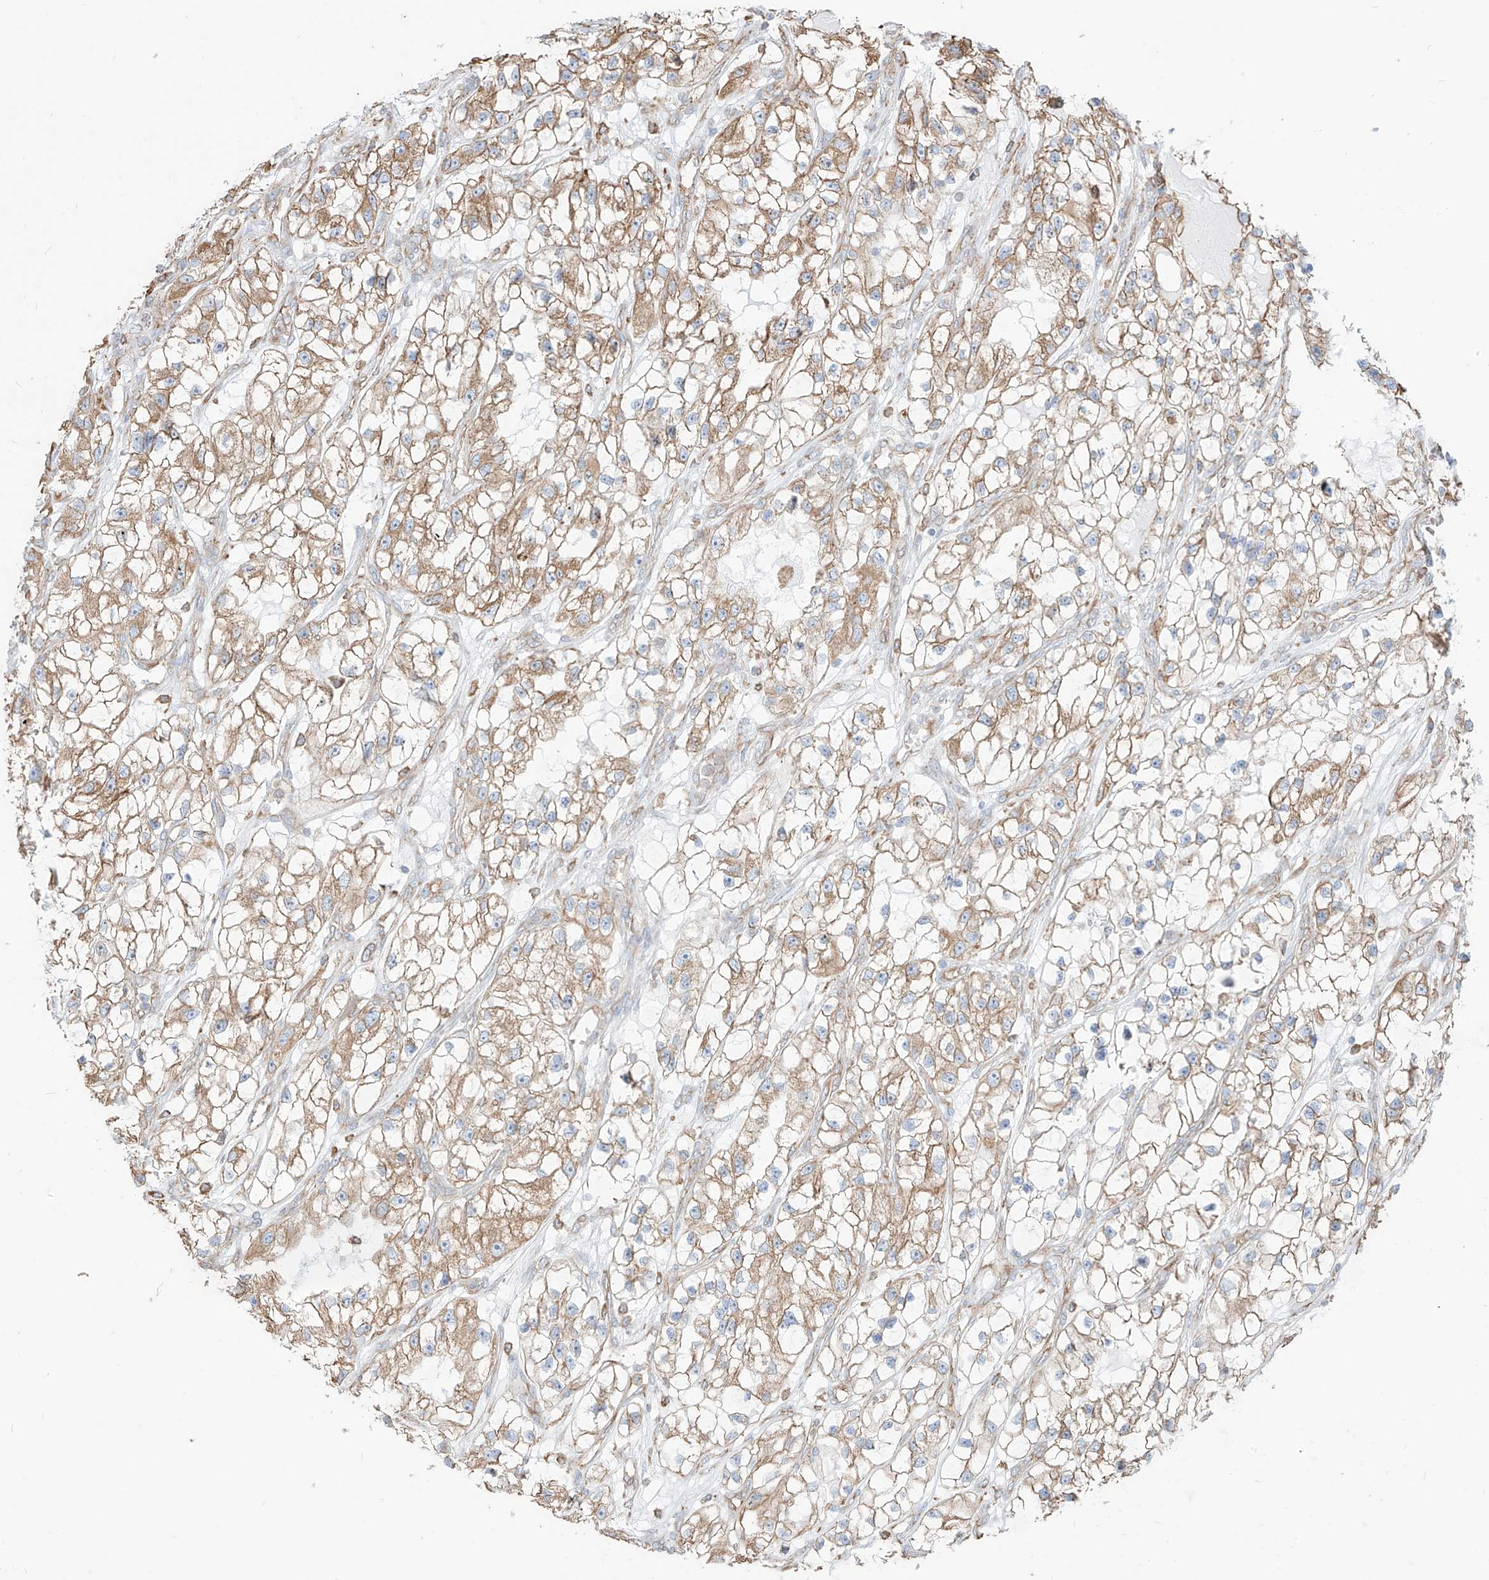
{"staining": {"intensity": "moderate", "quantity": ">75%", "location": "cytoplasmic/membranous"}, "tissue": "renal cancer", "cell_type": "Tumor cells", "image_type": "cancer", "snomed": [{"axis": "morphology", "description": "Adenocarcinoma, NOS"}, {"axis": "topography", "description": "Kidney"}], "caption": "The immunohistochemical stain highlights moderate cytoplasmic/membranous staining in tumor cells of renal cancer (adenocarcinoma) tissue. The protein is stained brown, and the nuclei are stained in blue (DAB IHC with brightfield microscopy, high magnification).", "gene": "PDIA6", "patient": {"sex": "female", "age": 57}}